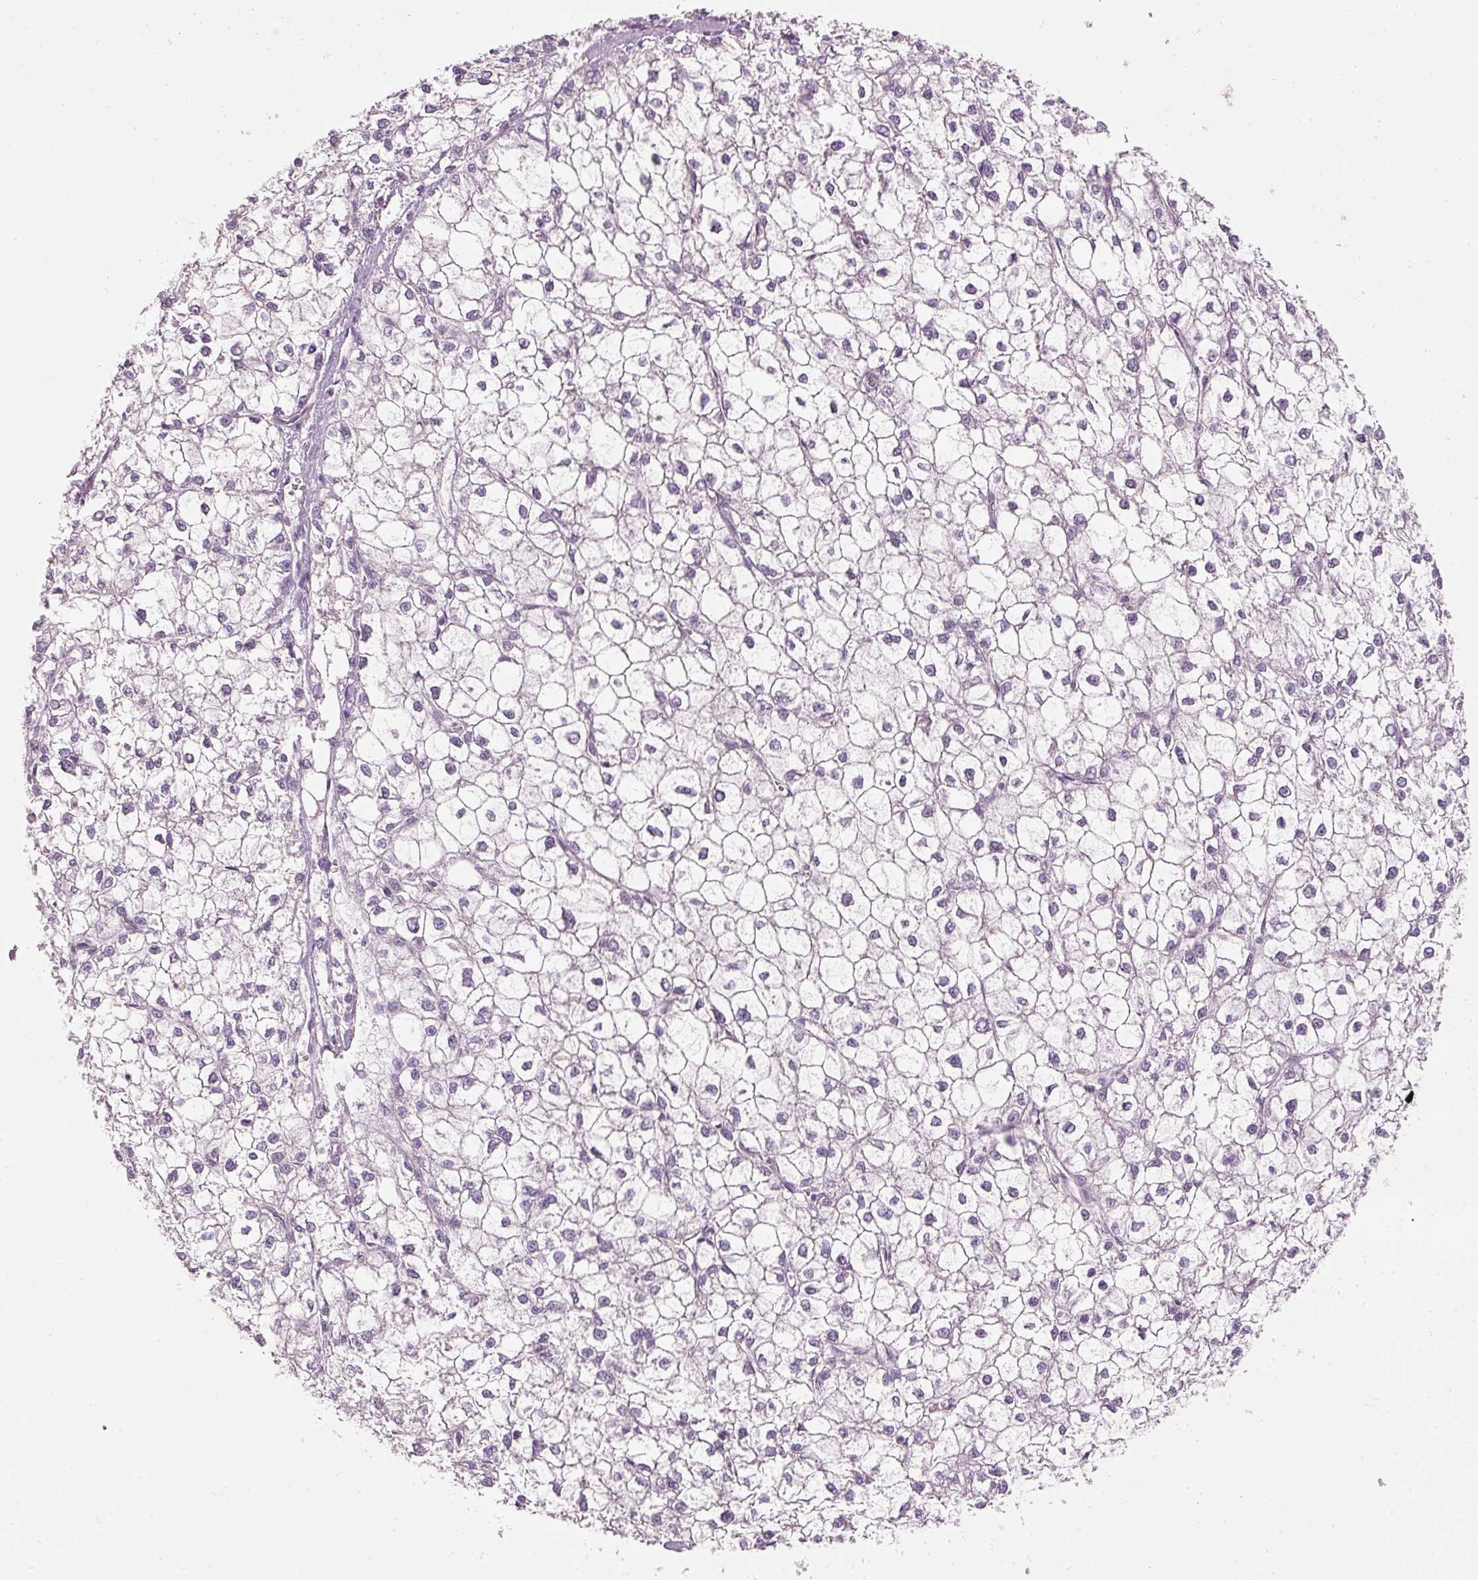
{"staining": {"intensity": "negative", "quantity": "none", "location": "none"}, "tissue": "liver cancer", "cell_type": "Tumor cells", "image_type": "cancer", "snomed": [{"axis": "morphology", "description": "Carcinoma, Hepatocellular, NOS"}, {"axis": "topography", "description": "Liver"}], "caption": "High power microscopy photomicrograph of an immunohistochemistry histopathology image of liver hepatocellular carcinoma, revealing no significant expression in tumor cells.", "gene": "OSR2", "patient": {"sex": "female", "age": 43}}